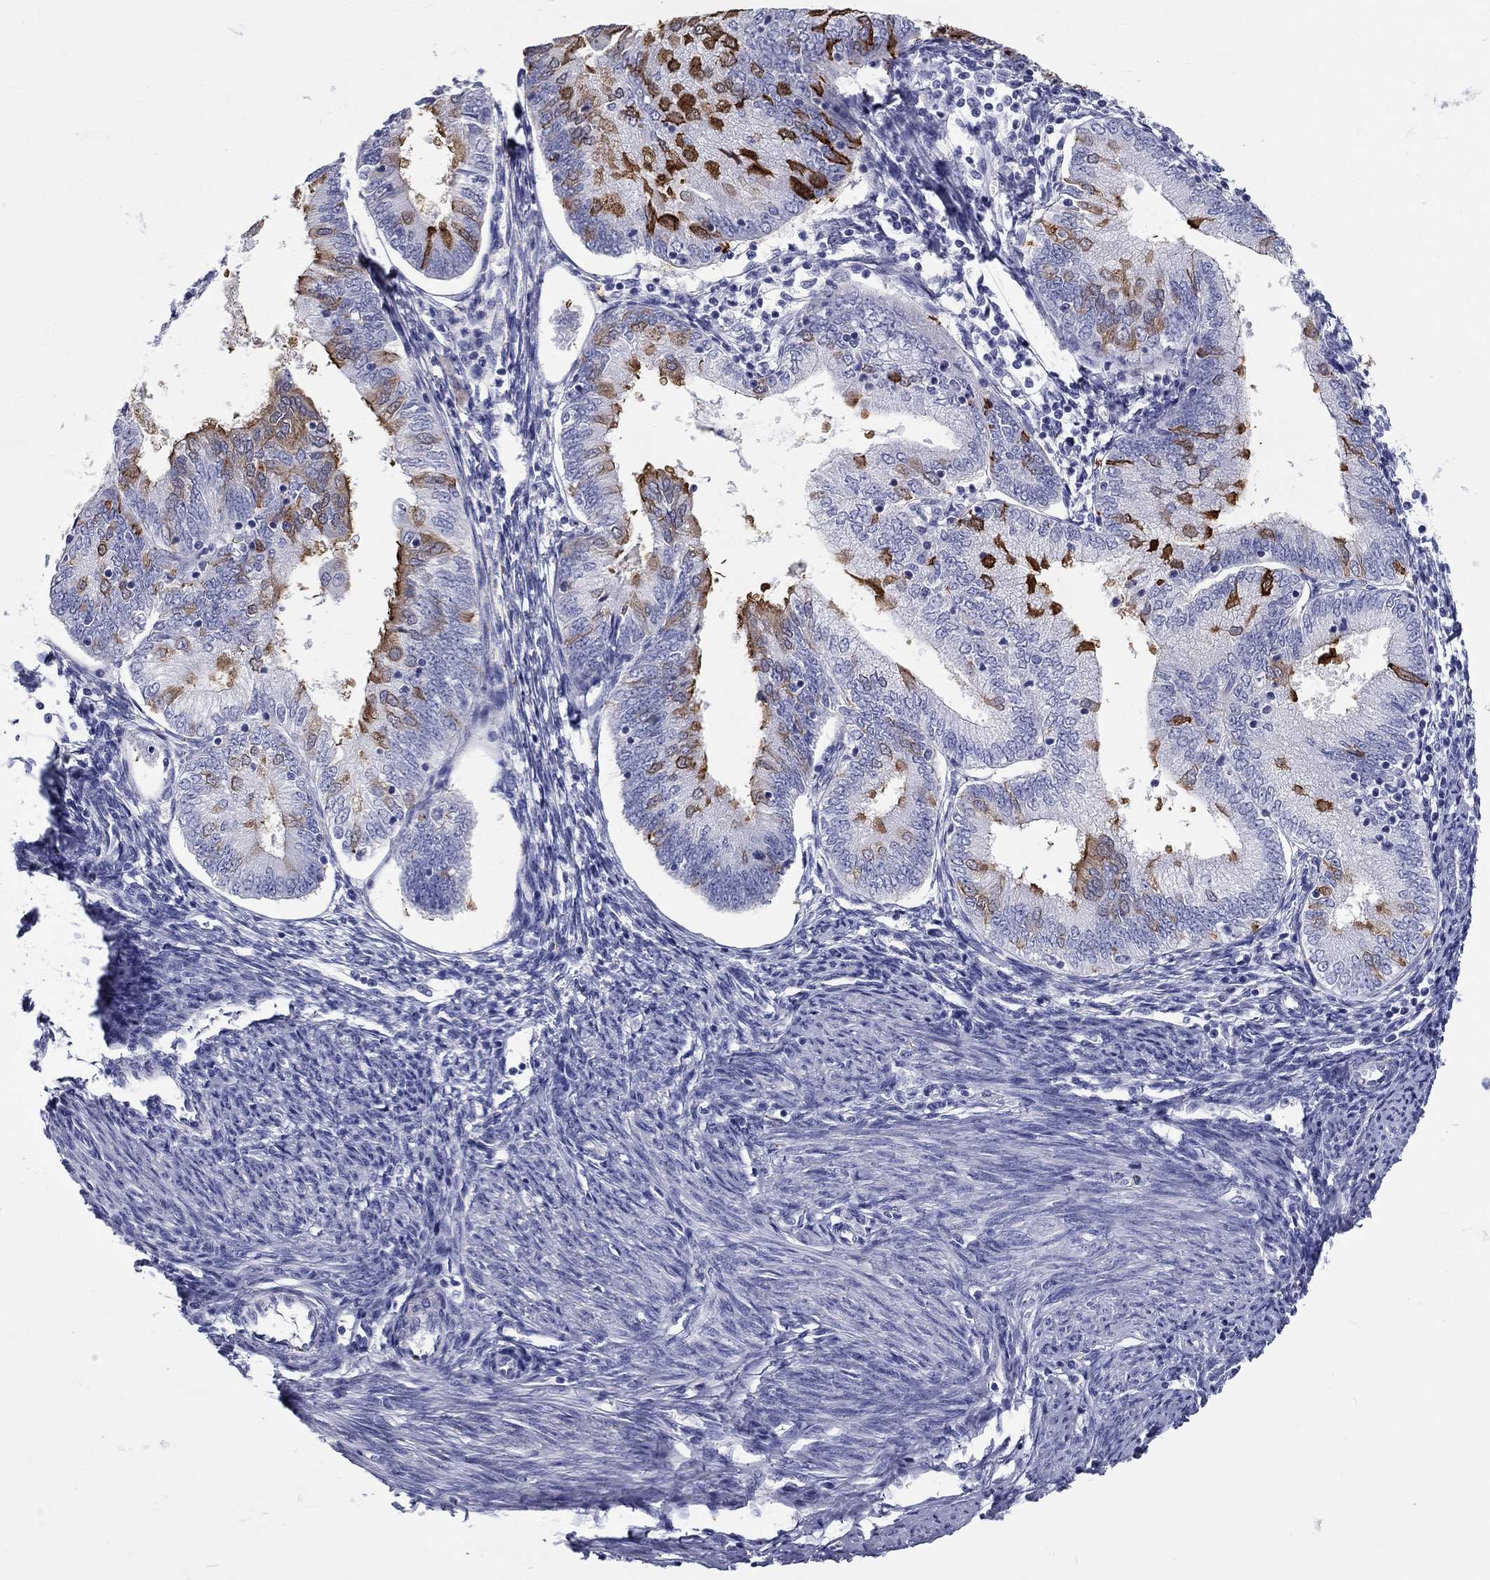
{"staining": {"intensity": "strong", "quantity": "<25%", "location": "cytoplasmic/membranous"}, "tissue": "endometrial cancer", "cell_type": "Tumor cells", "image_type": "cancer", "snomed": [{"axis": "morphology", "description": "Adenocarcinoma, NOS"}, {"axis": "topography", "description": "Endometrium"}], "caption": "Immunohistochemical staining of human endometrial cancer (adenocarcinoma) exhibits strong cytoplasmic/membranous protein expression in approximately <25% of tumor cells.", "gene": "DNALI1", "patient": {"sex": "female", "age": 55}}